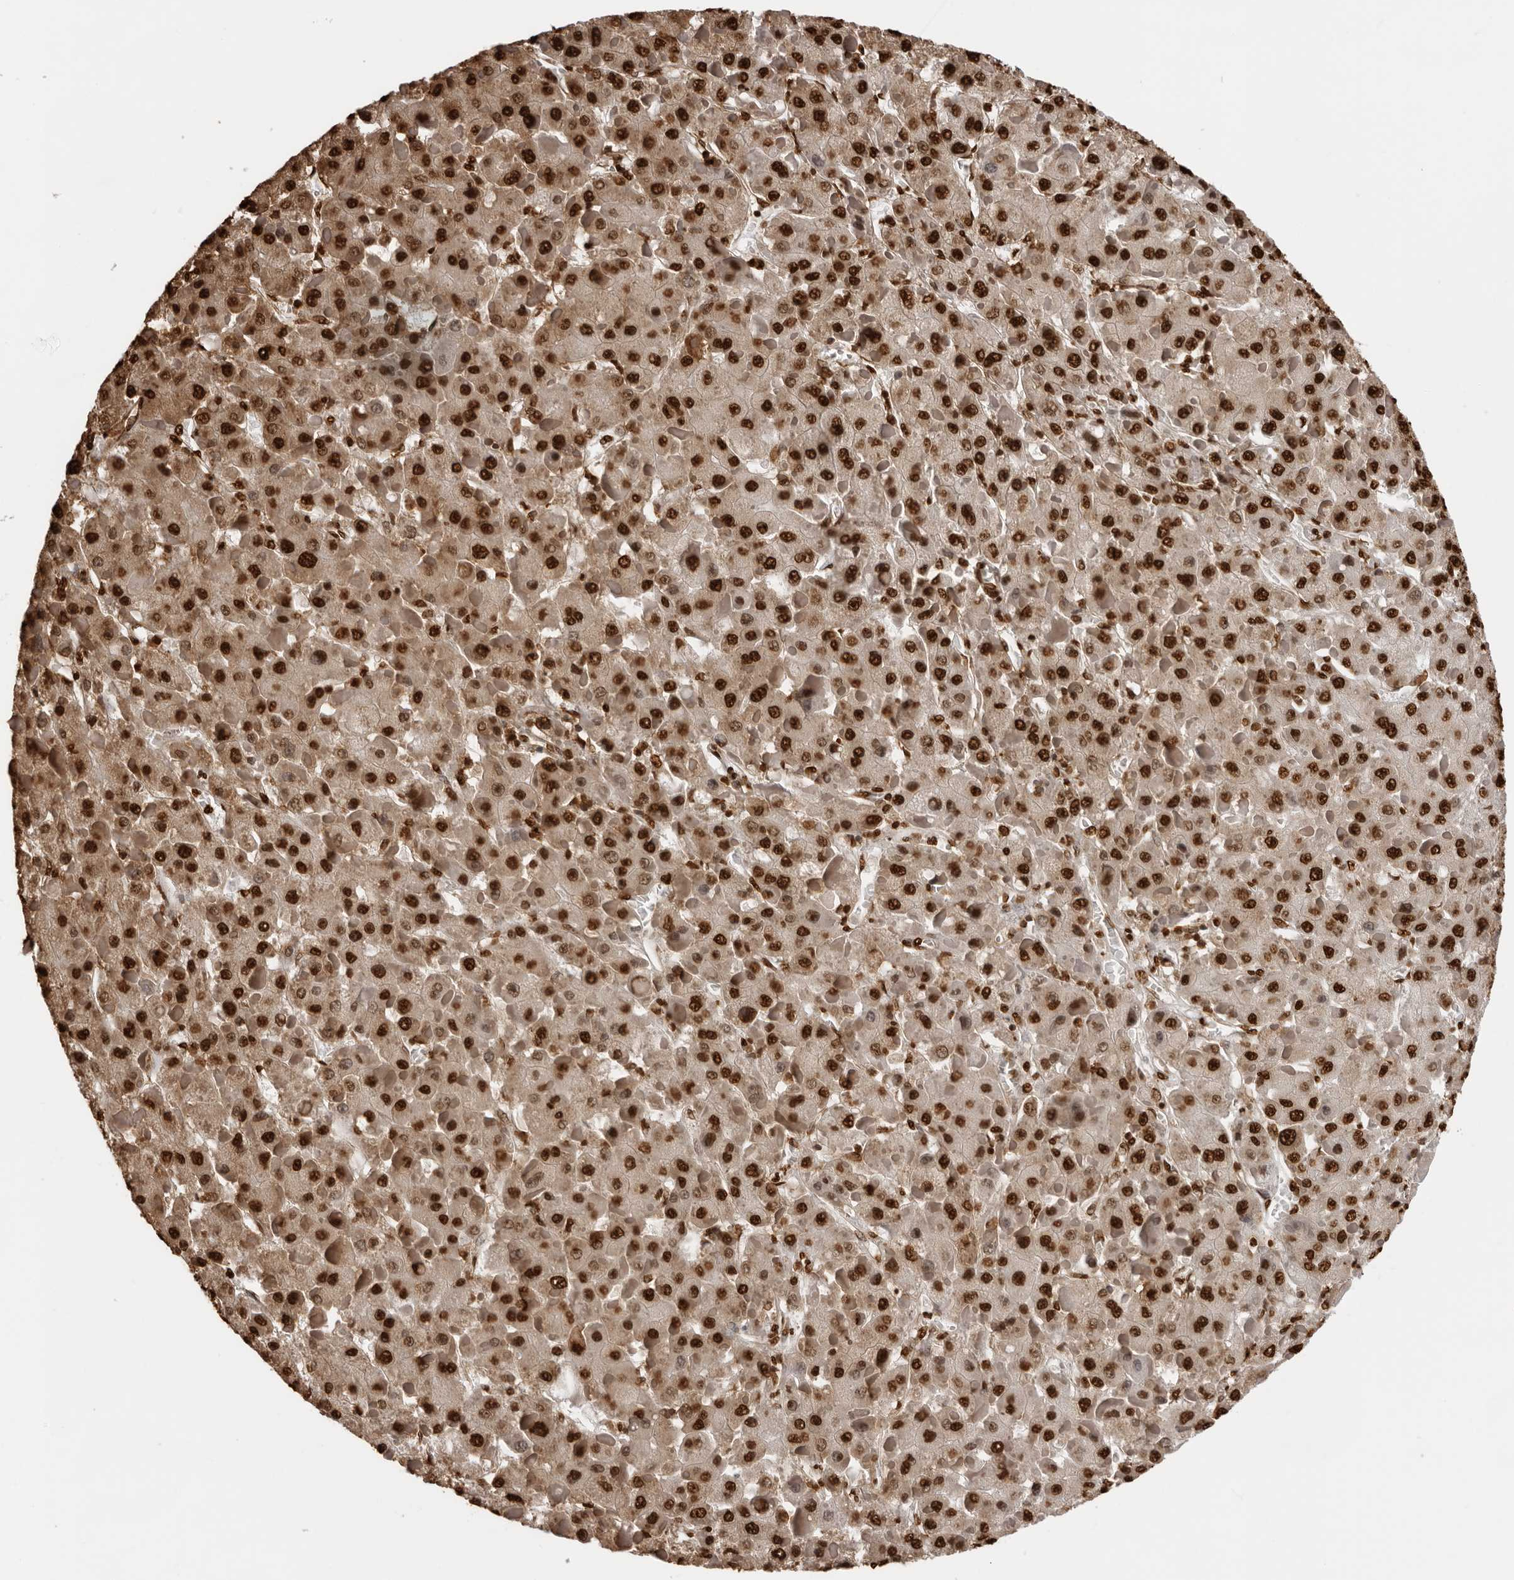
{"staining": {"intensity": "strong", "quantity": ">75%", "location": "nuclear"}, "tissue": "liver cancer", "cell_type": "Tumor cells", "image_type": "cancer", "snomed": [{"axis": "morphology", "description": "Carcinoma, Hepatocellular, NOS"}, {"axis": "topography", "description": "Liver"}], "caption": "High-magnification brightfield microscopy of hepatocellular carcinoma (liver) stained with DAB (3,3'-diaminobenzidine) (brown) and counterstained with hematoxylin (blue). tumor cells exhibit strong nuclear positivity is present in about>75% of cells.", "gene": "ZFP91", "patient": {"sex": "female", "age": 73}}